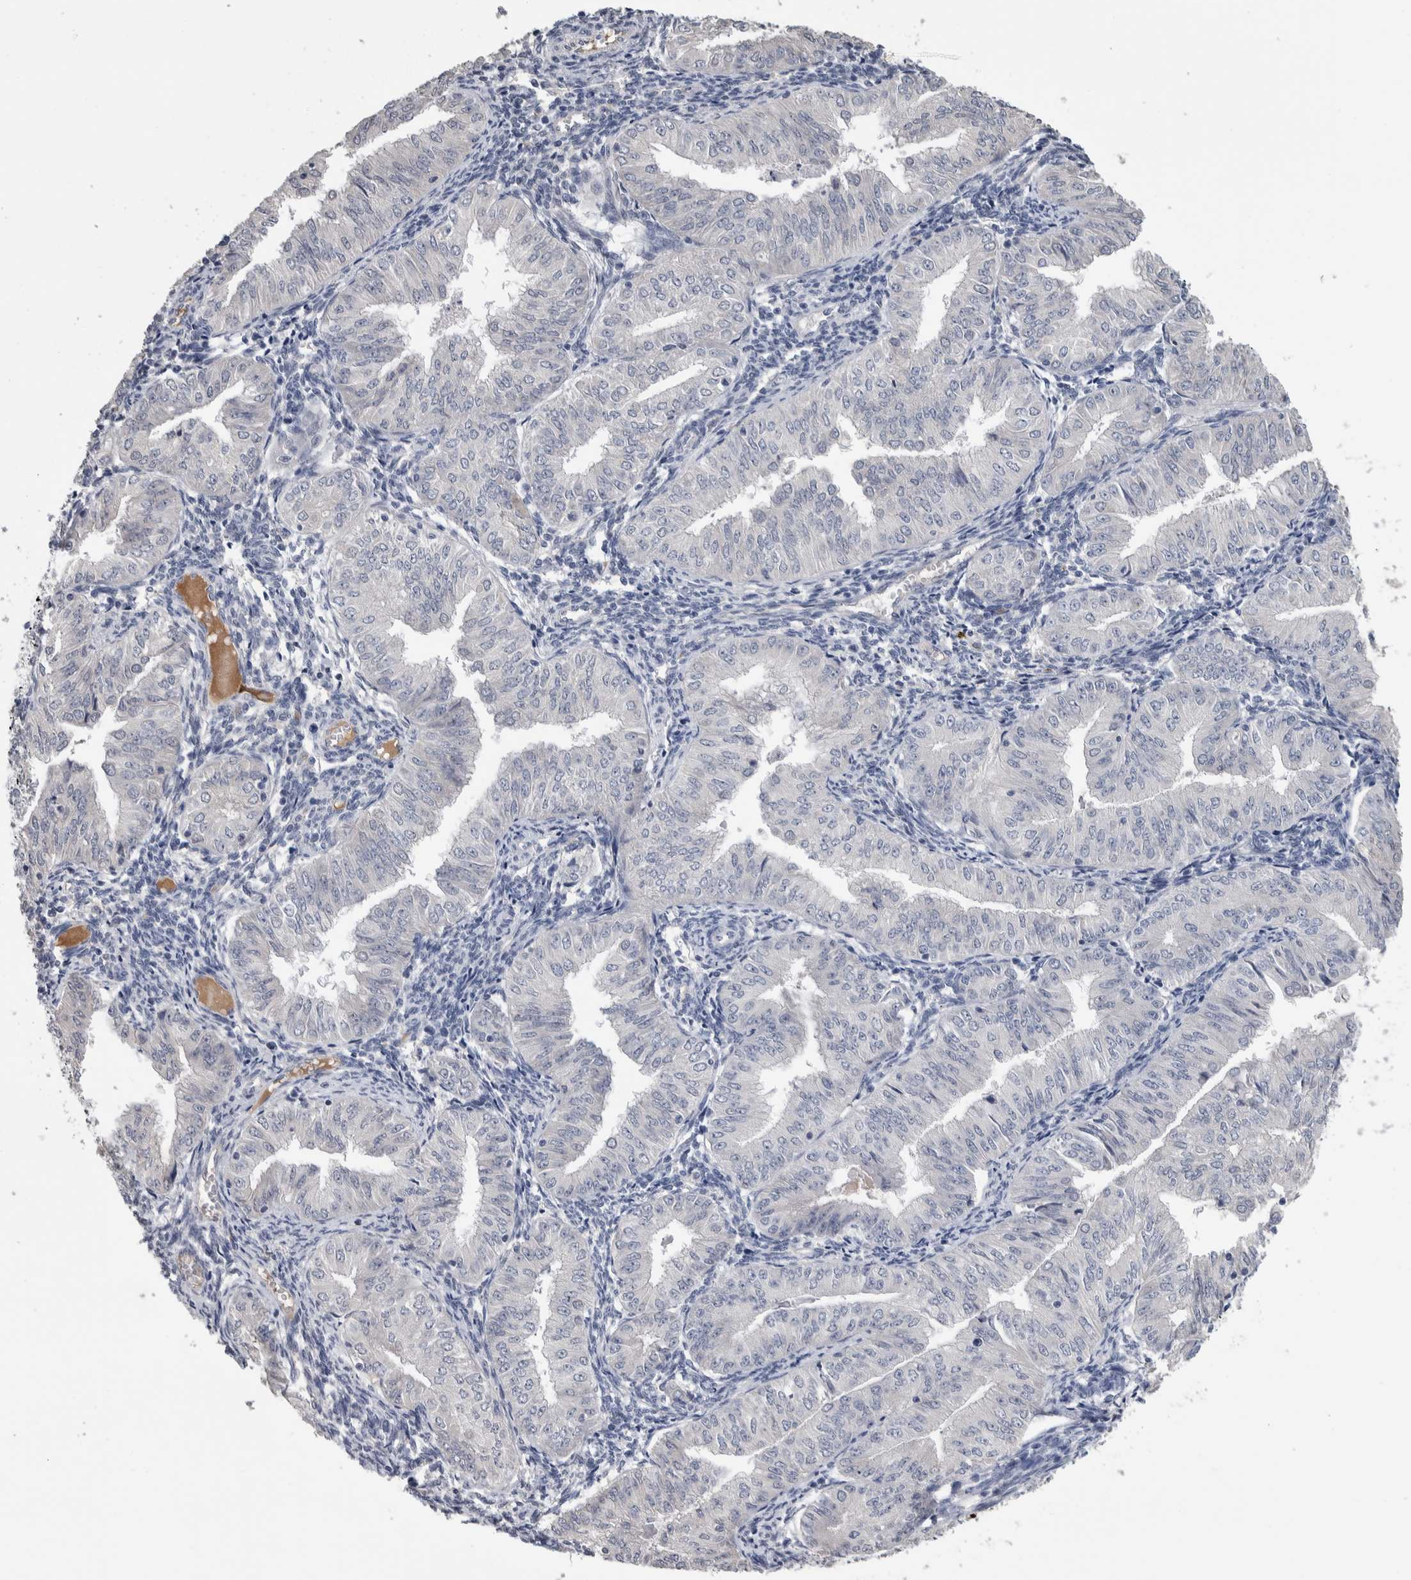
{"staining": {"intensity": "negative", "quantity": "none", "location": "none"}, "tissue": "endometrial cancer", "cell_type": "Tumor cells", "image_type": "cancer", "snomed": [{"axis": "morphology", "description": "Normal tissue, NOS"}, {"axis": "morphology", "description": "Adenocarcinoma, NOS"}, {"axis": "topography", "description": "Endometrium"}], "caption": "The immunohistochemistry (IHC) photomicrograph has no significant staining in tumor cells of adenocarcinoma (endometrial) tissue.", "gene": "TMEM102", "patient": {"sex": "female", "age": 53}}